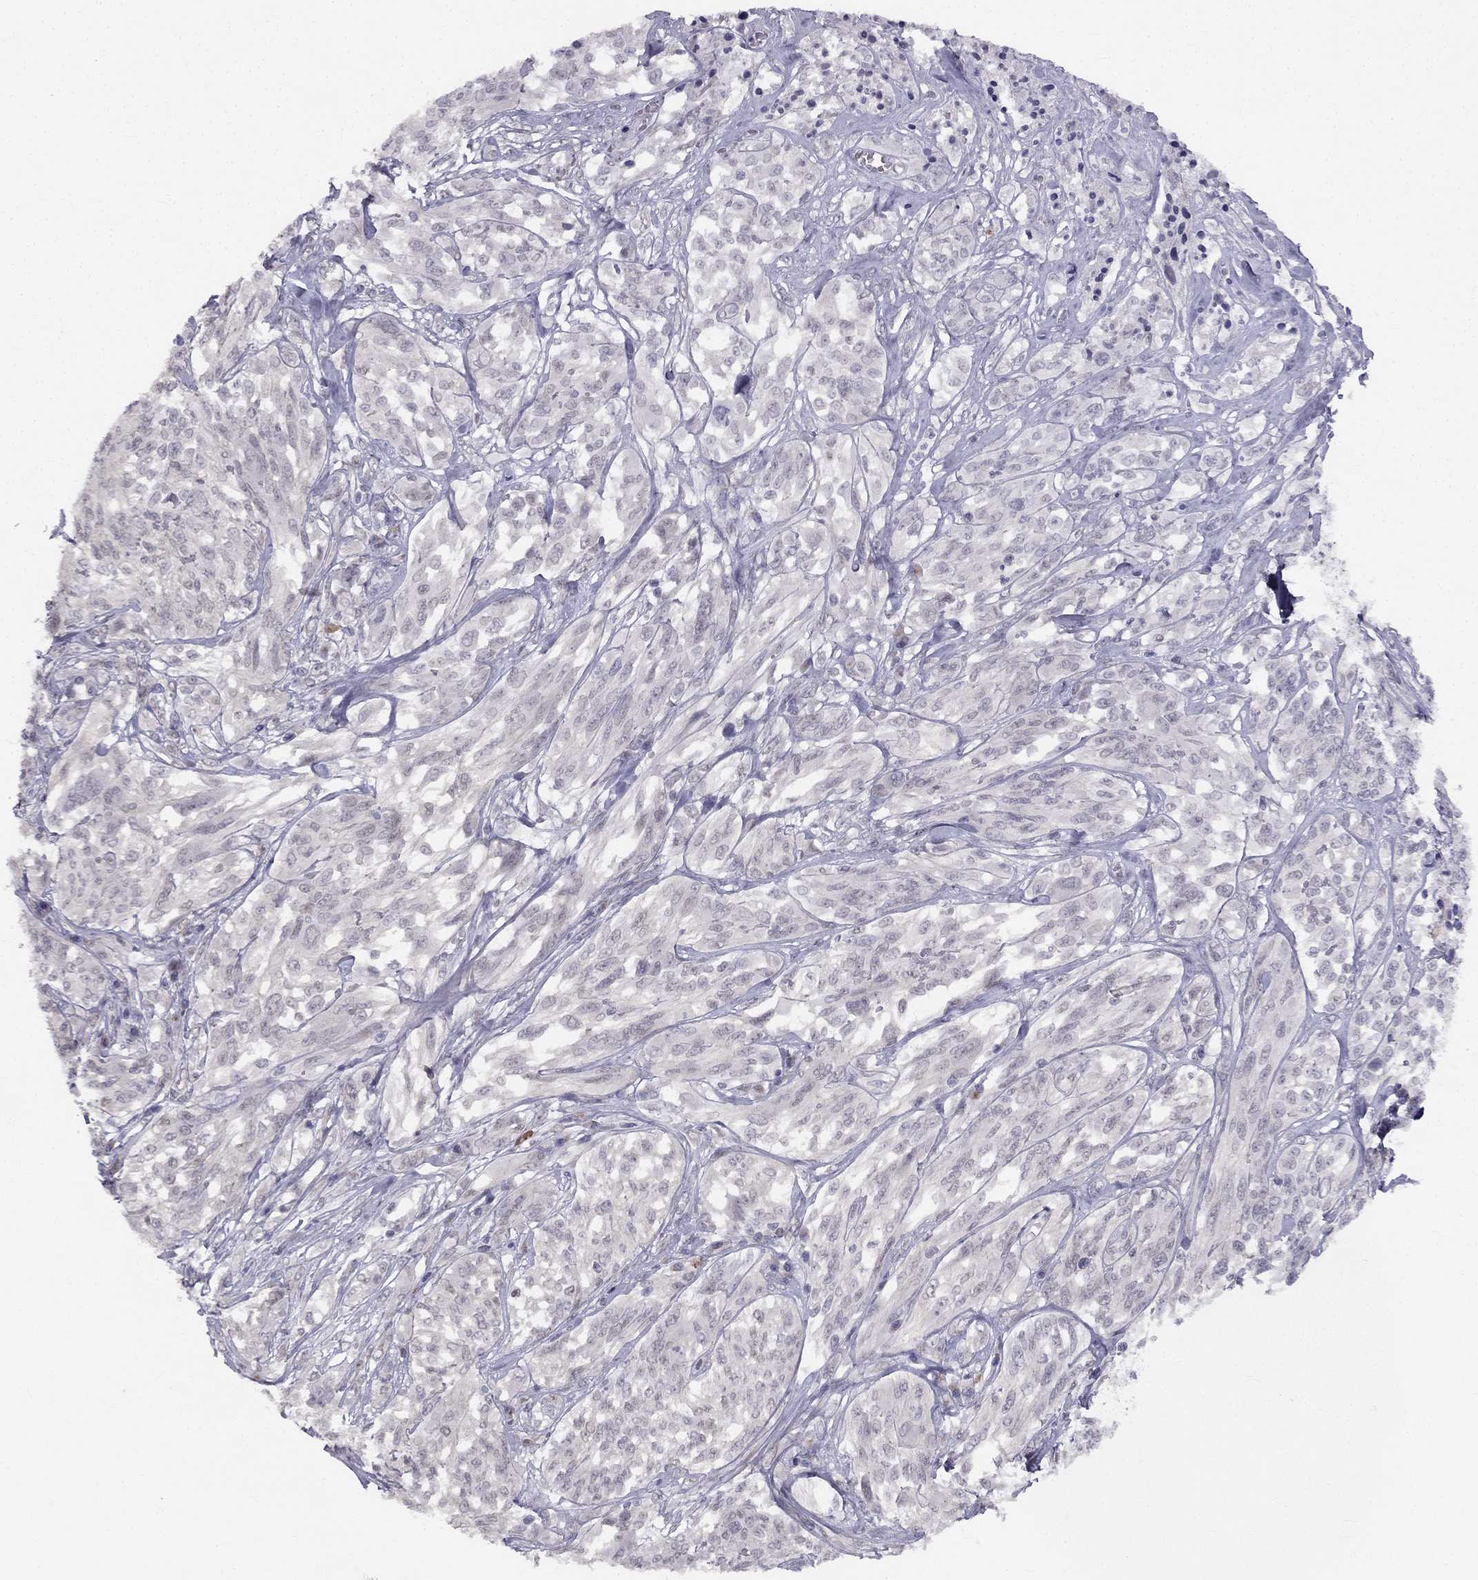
{"staining": {"intensity": "negative", "quantity": "none", "location": "none"}, "tissue": "melanoma", "cell_type": "Tumor cells", "image_type": "cancer", "snomed": [{"axis": "morphology", "description": "Malignant melanoma, NOS"}, {"axis": "topography", "description": "Skin"}], "caption": "Immunohistochemical staining of melanoma shows no significant staining in tumor cells.", "gene": "TRPS1", "patient": {"sex": "female", "age": 91}}